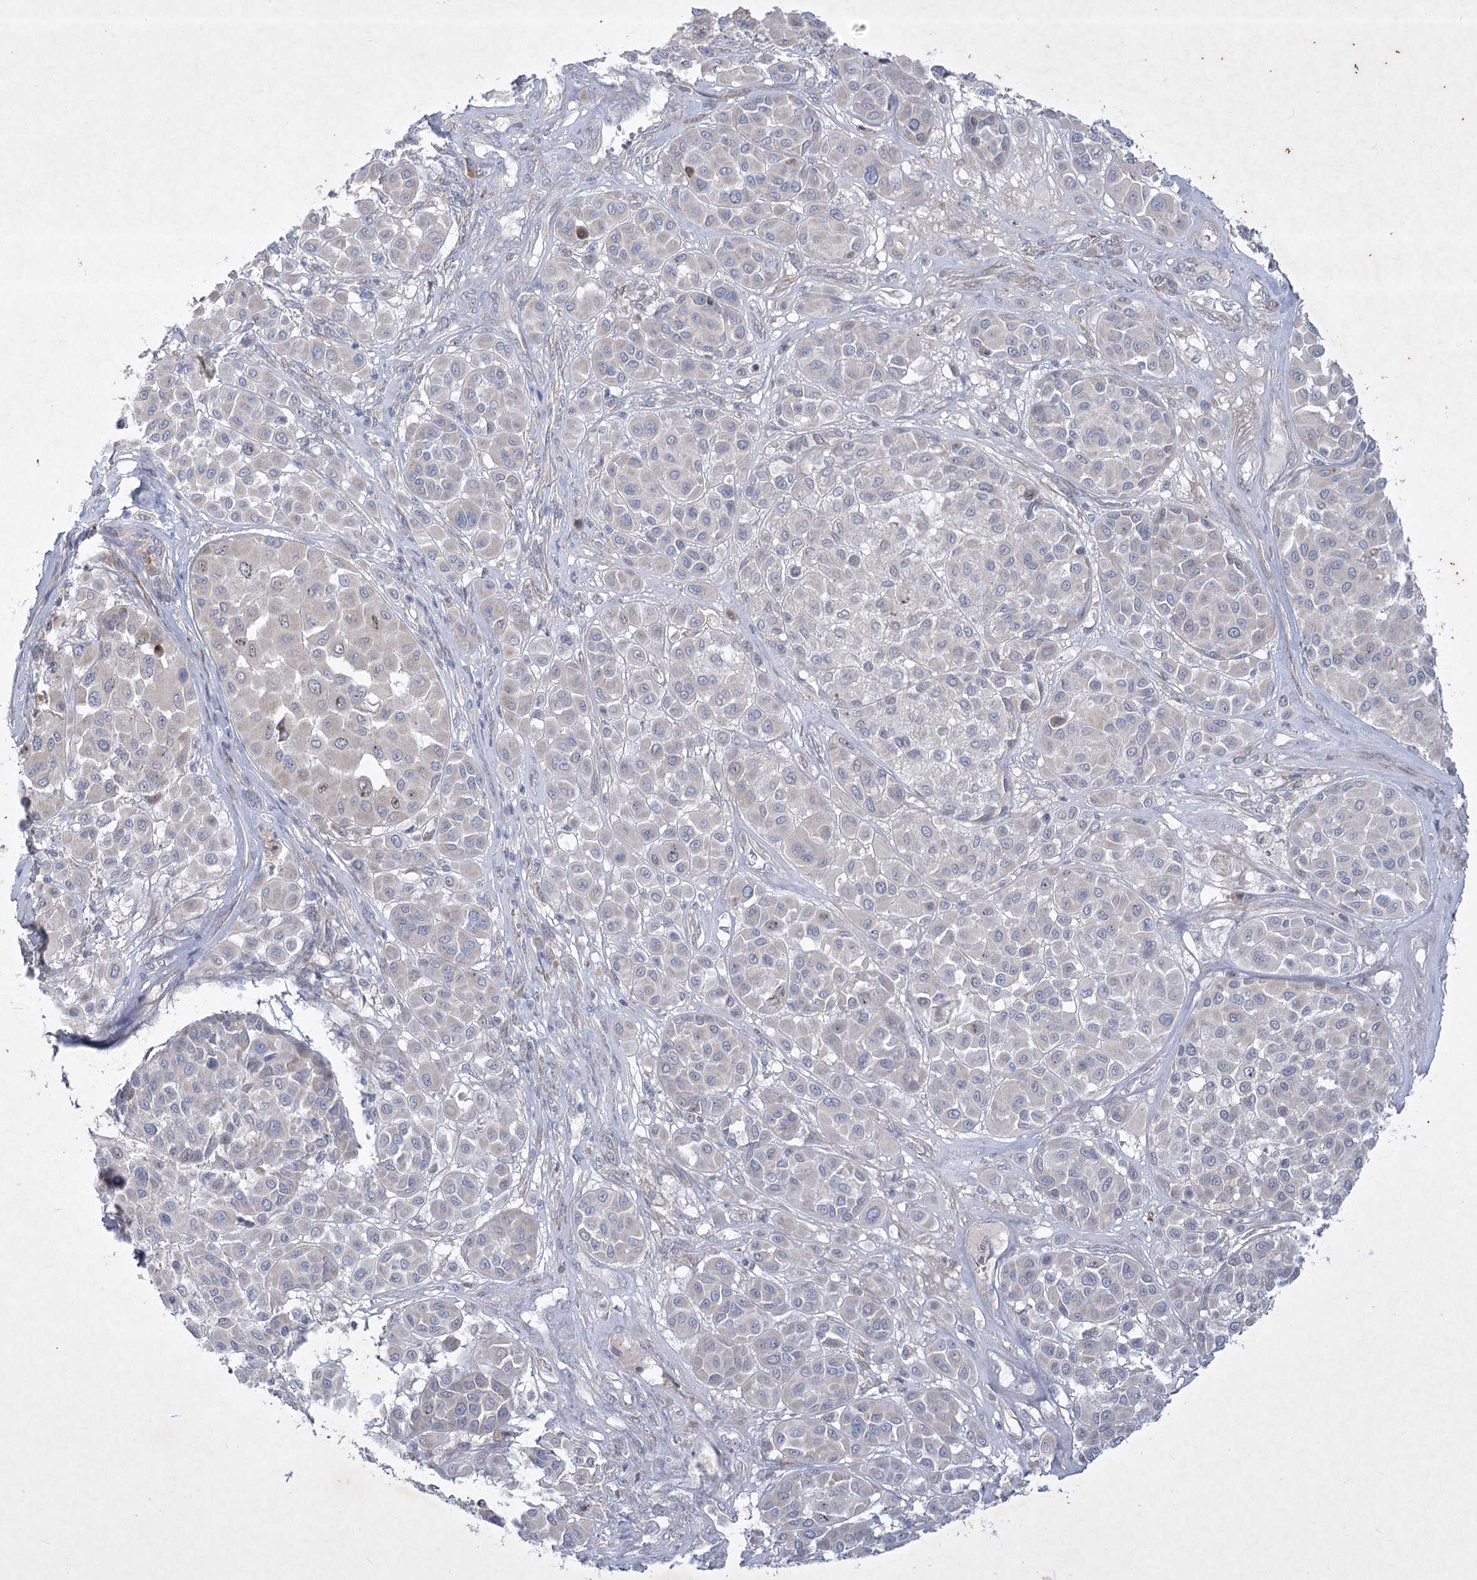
{"staining": {"intensity": "negative", "quantity": "none", "location": "none"}, "tissue": "melanoma", "cell_type": "Tumor cells", "image_type": "cancer", "snomed": [{"axis": "morphology", "description": "Malignant melanoma, Metastatic site"}, {"axis": "topography", "description": "Soft tissue"}], "caption": "There is no significant expression in tumor cells of melanoma. Nuclei are stained in blue.", "gene": "PLA2G12A", "patient": {"sex": "male", "age": 41}}